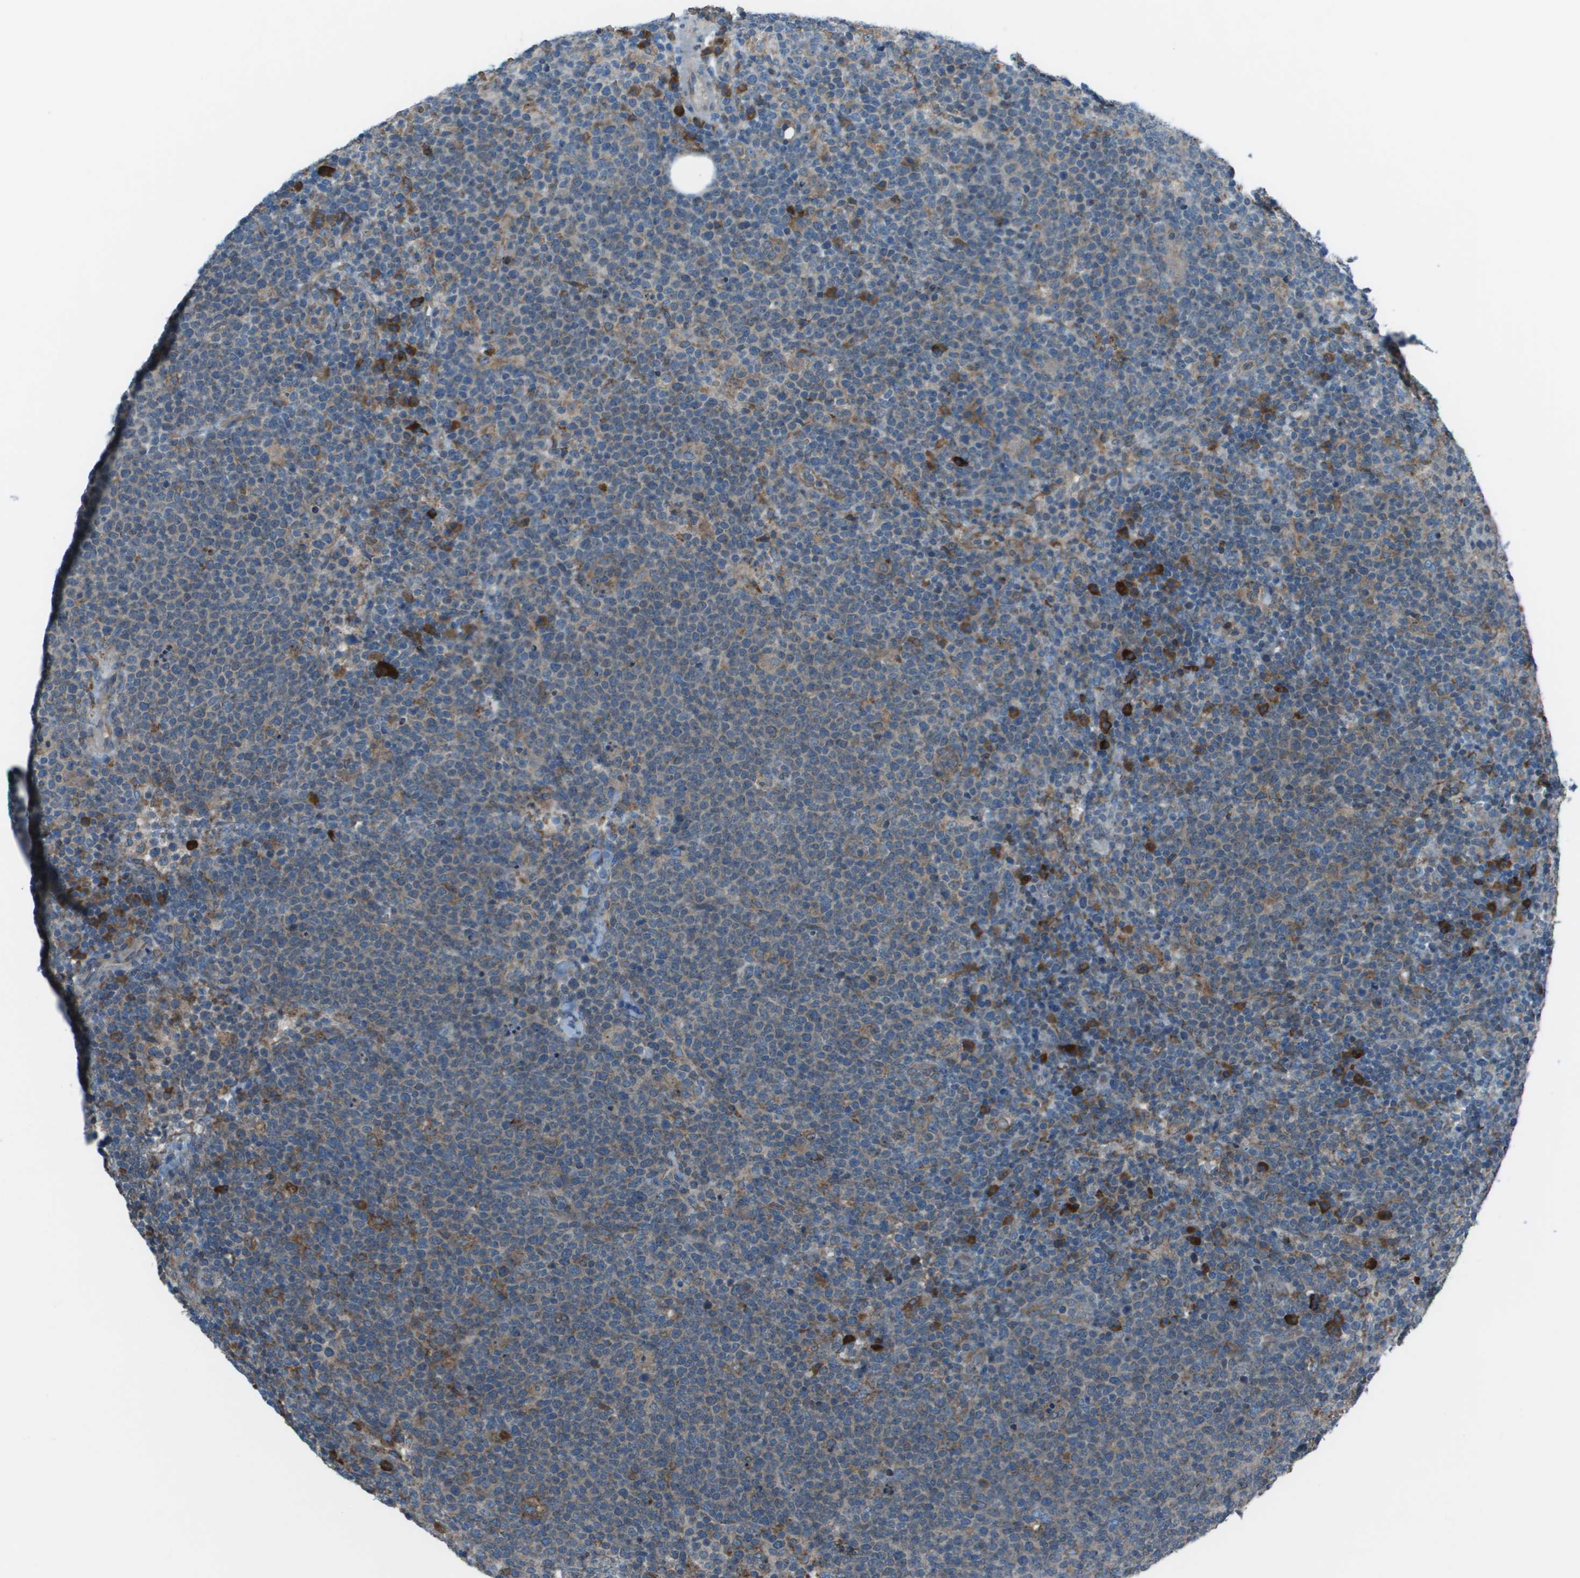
{"staining": {"intensity": "moderate", "quantity": "<25%", "location": "cytoplasmic/membranous"}, "tissue": "lymphoma", "cell_type": "Tumor cells", "image_type": "cancer", "snomed": [{"axis": "morphology", "description": "Malignant lymphoma, non-Hodgkin's type, High grade"}, {"axis": "topography", "description": "Lymph node"}], "caption": "A low amount of moderate cytoplasmic/membranous expression is present in approximately <25% of tumor cells in malignant lymphoma, non-Hodgkin's type (high-grade) tissue.", "gene": "UTS2", "patient": {"sex": "male", "age": 61}}